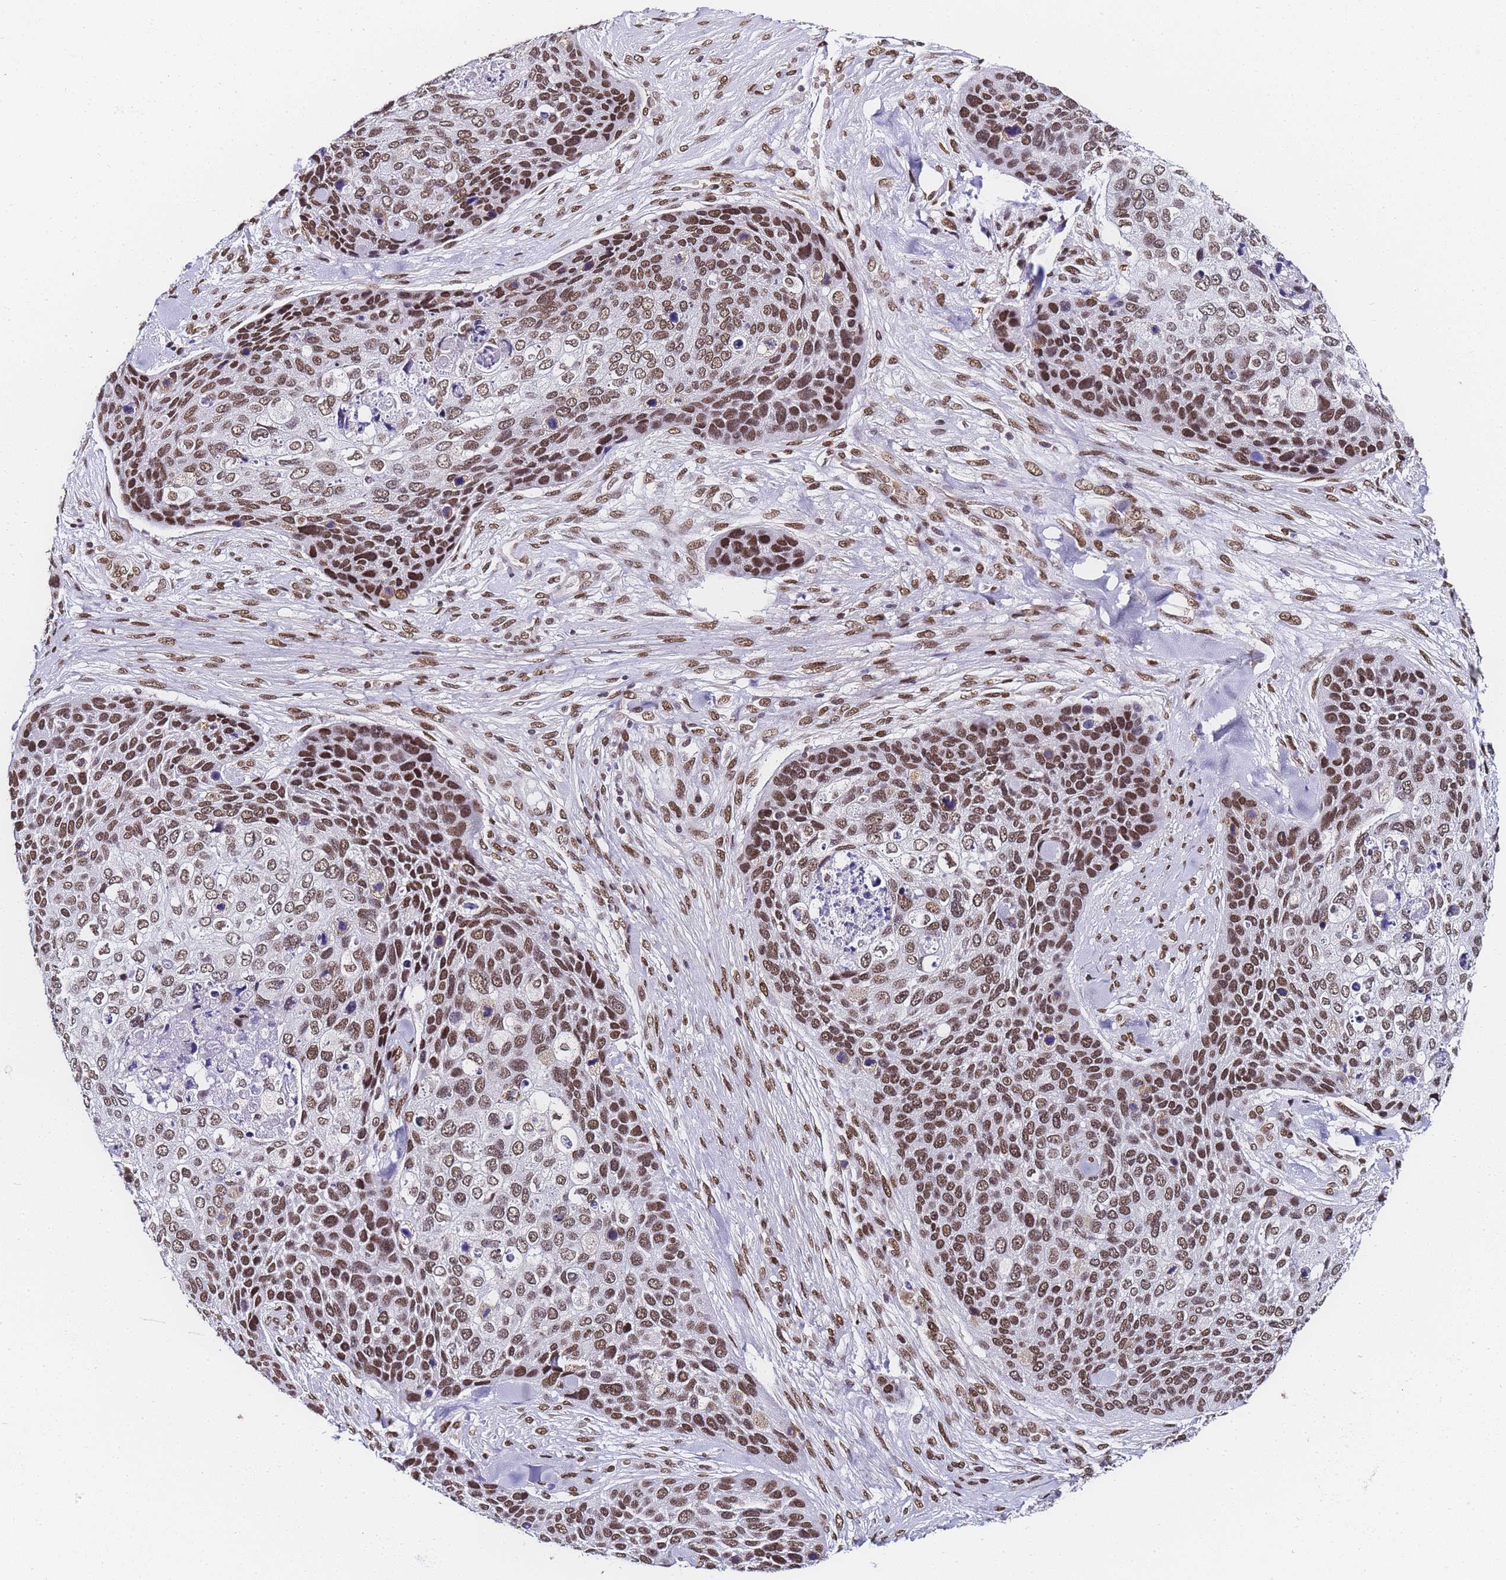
{"staining": {"intensity": "moderate", "quantity": ">75%", "location": "nuclear"}, "tissue": "skin cancer", "cell_type": "Tumor cells", "image_type": "cancer", "snomed": [{"axis": "morphology", "description": "Basal cell carcinoma"}, {"axis": "topography", "description": "Skin"}], "caption": "This is an image of immunohistochemistry staining of skin cancer, which shows moderate positivity in the nuclear of tumor cells.", "gene": "POLR1A", "patient": {"sex": "female", "age": 74}}